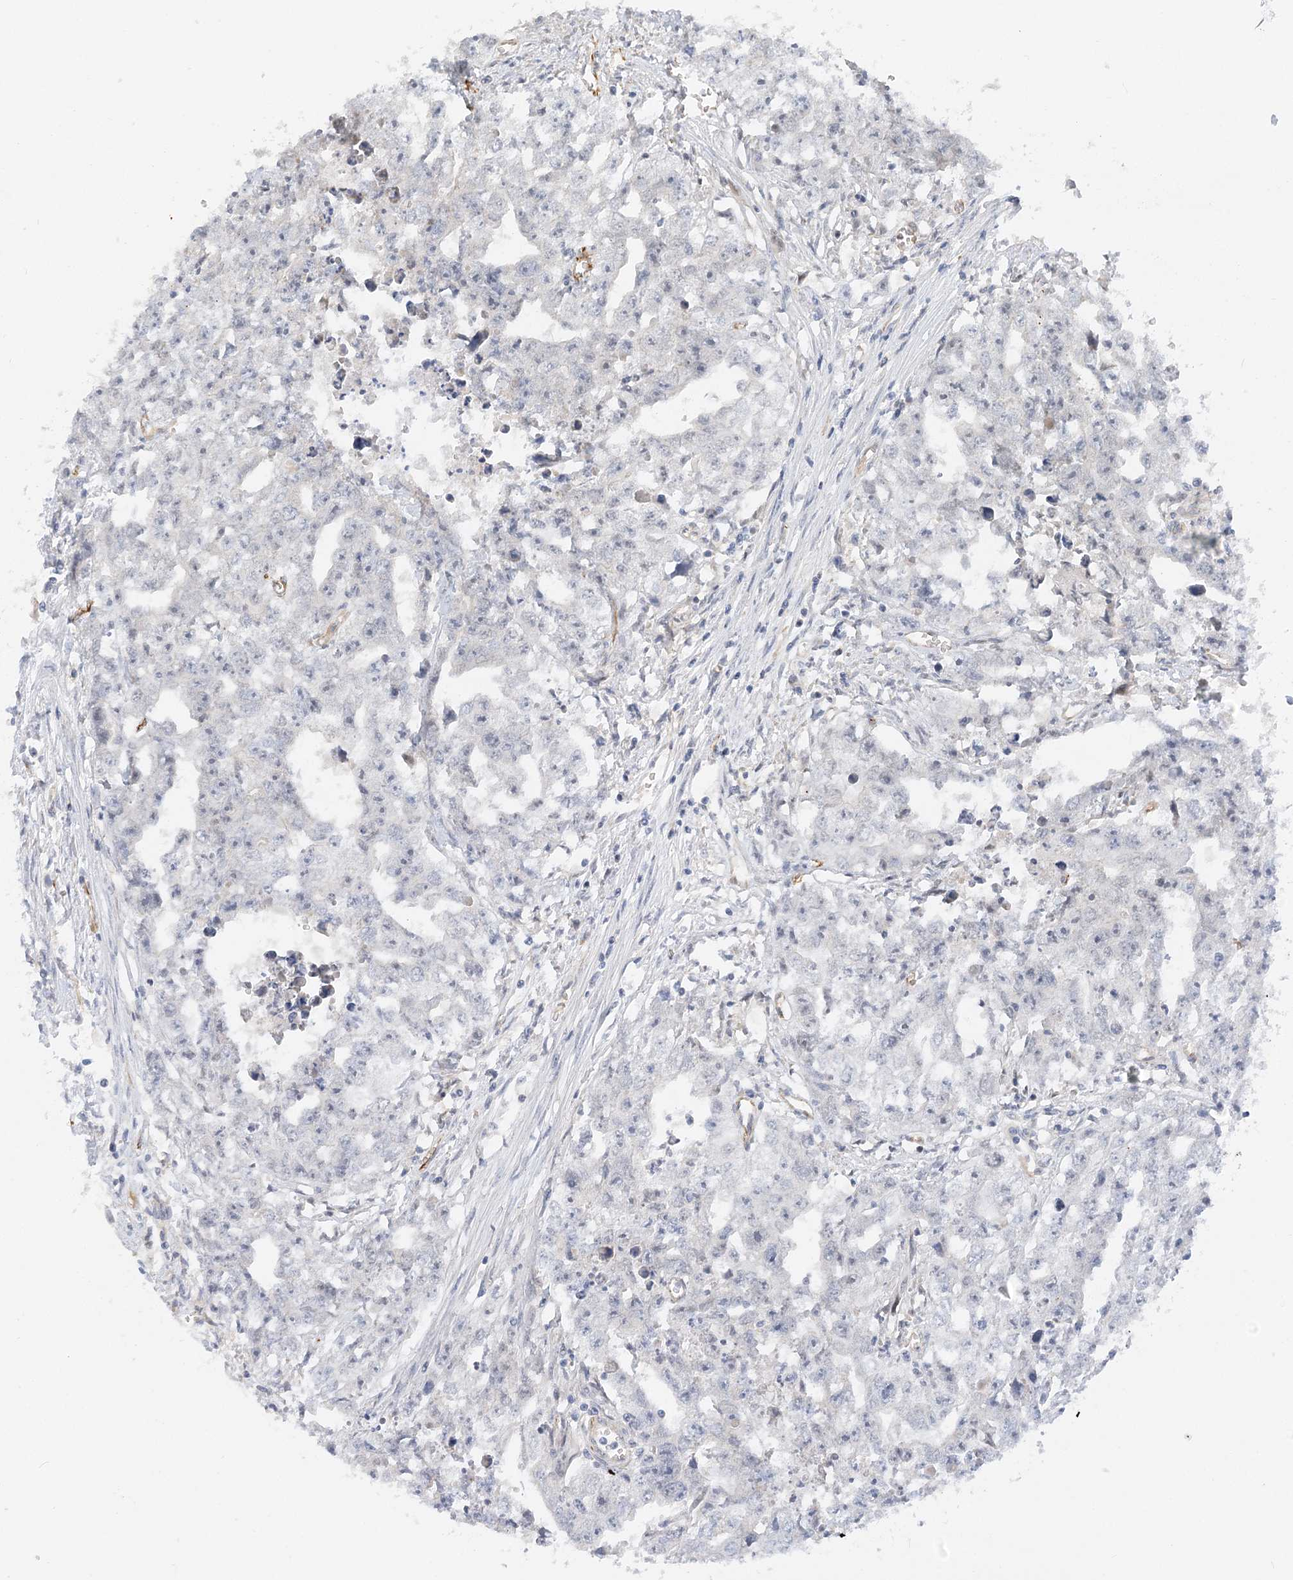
{"staining": {"intensity": "negative", "quantity": "none", "location": "none"}, "tissue": "testis cancer", "cell_type": "Tumor cells", "image_type": "cancer", "snomed": [{"axis": "morphology", "description": "Seminoma, NOS"}, {"axis": "morphology", "description": "Carcinoma, Embryonal, NOS"}, {"axis": "topography", "description": "Testis"}], "caption": "This histopathology image is of testis seminoma stained with IHC to label a protein in brown with the nuclei are counter-stained blue. There is no staining in tumor cells. The staining was performed using DAB (3,3'-diaminobenzidine) to visualize the protein expression in brown, while the nuclei were stained in blue with hematoxylin (Magnification: 20x).", "gene": "NELL2", "patient": {"sex": "male", "age": 43}}